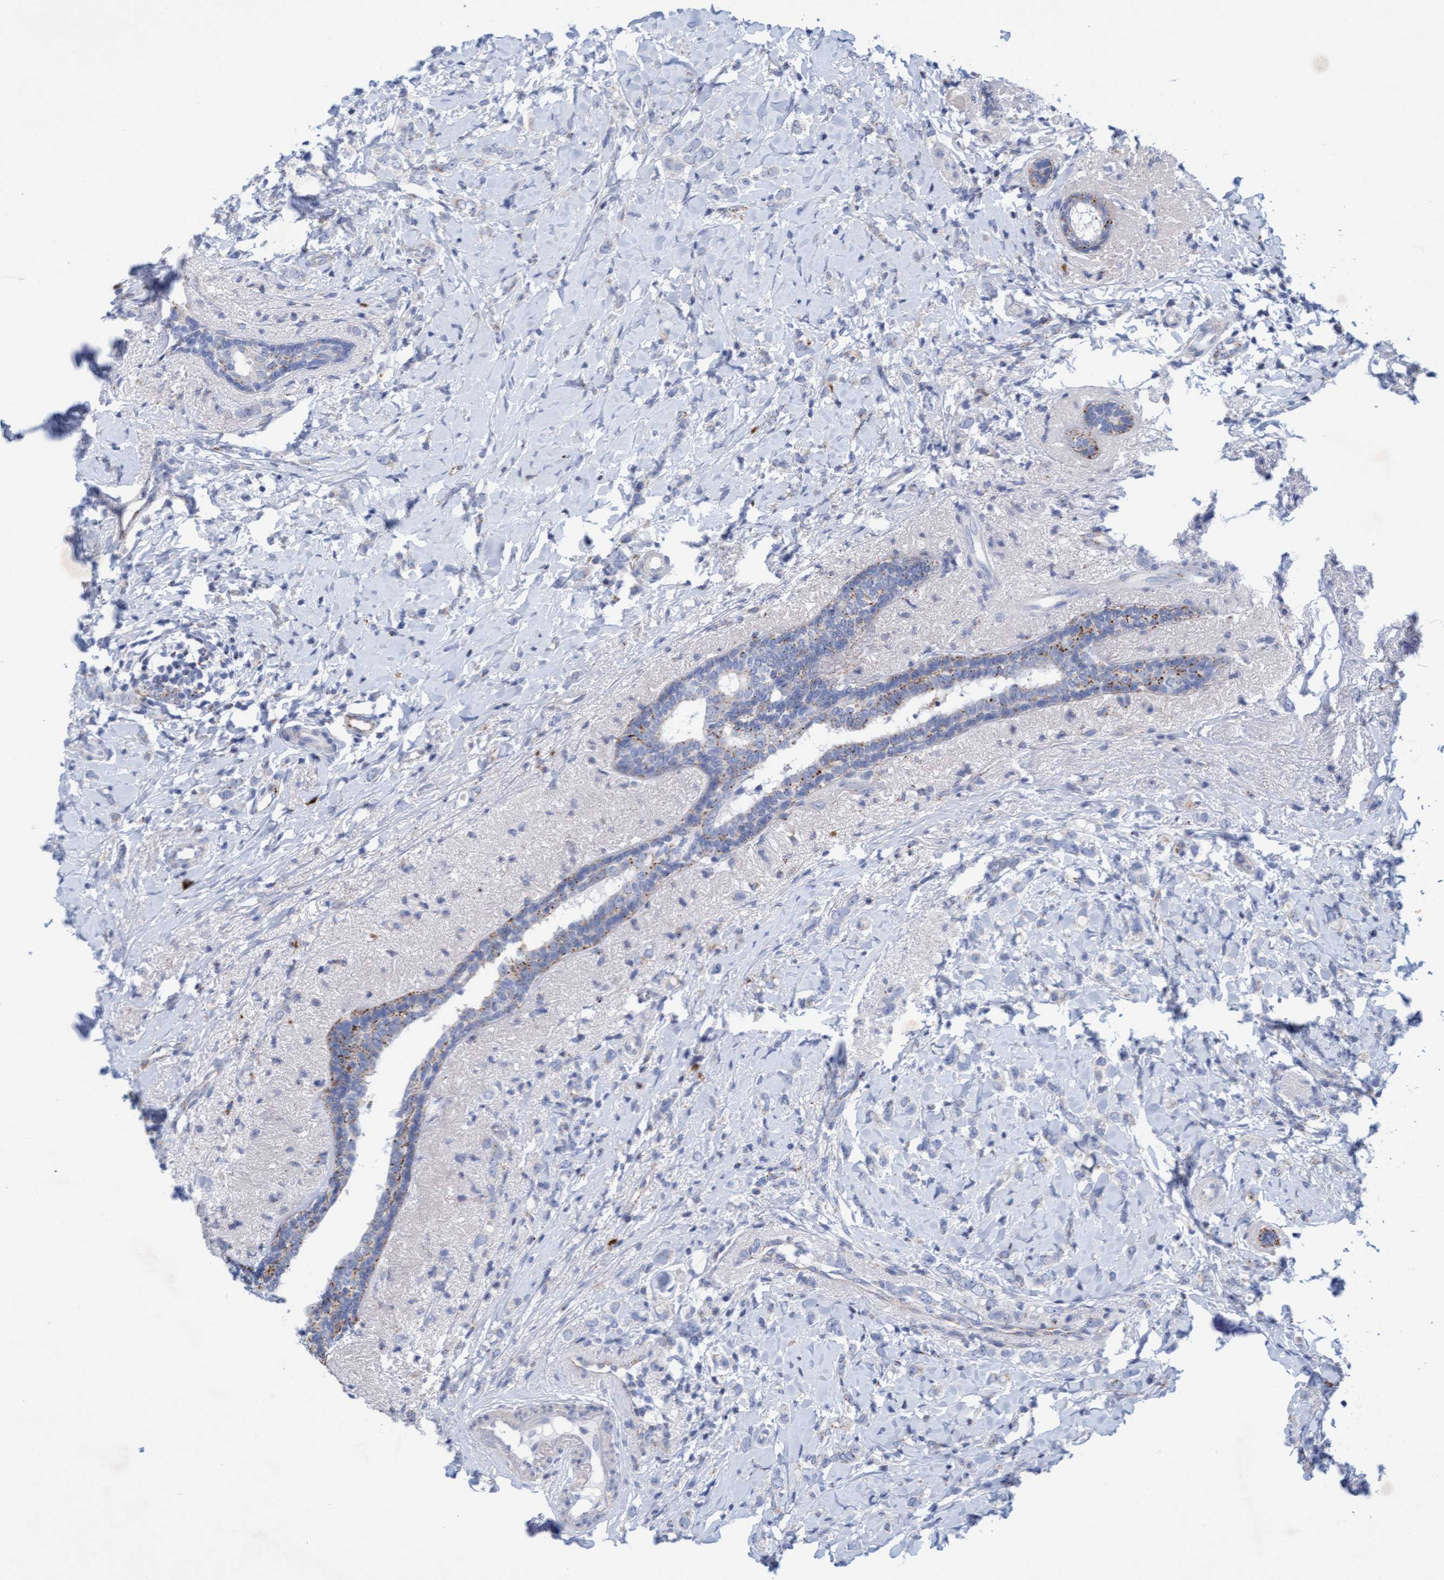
{"staining": {"intensity": "negative", "quantity": "none", "location": "none"}, "tissue": "breast cancer", "cell_type": "Tumor cells", "image_type": "cancer", "snomed": [{"axis": "morphology", "description": "Normal tissue, NOS"}, {"axis": "morphology", "description": "Lobular carcinoma"}, {"axis": "topography", "description": "Breast"}], "caption": "Immunohistochemistry micrograph of neoplastic tissue: human lobular carcinoma (breast) stained with DAB displays no significant protein positivity in tumor cells.", "gene": "SGSH", "patient": {"sex": "female", "age": 47}}